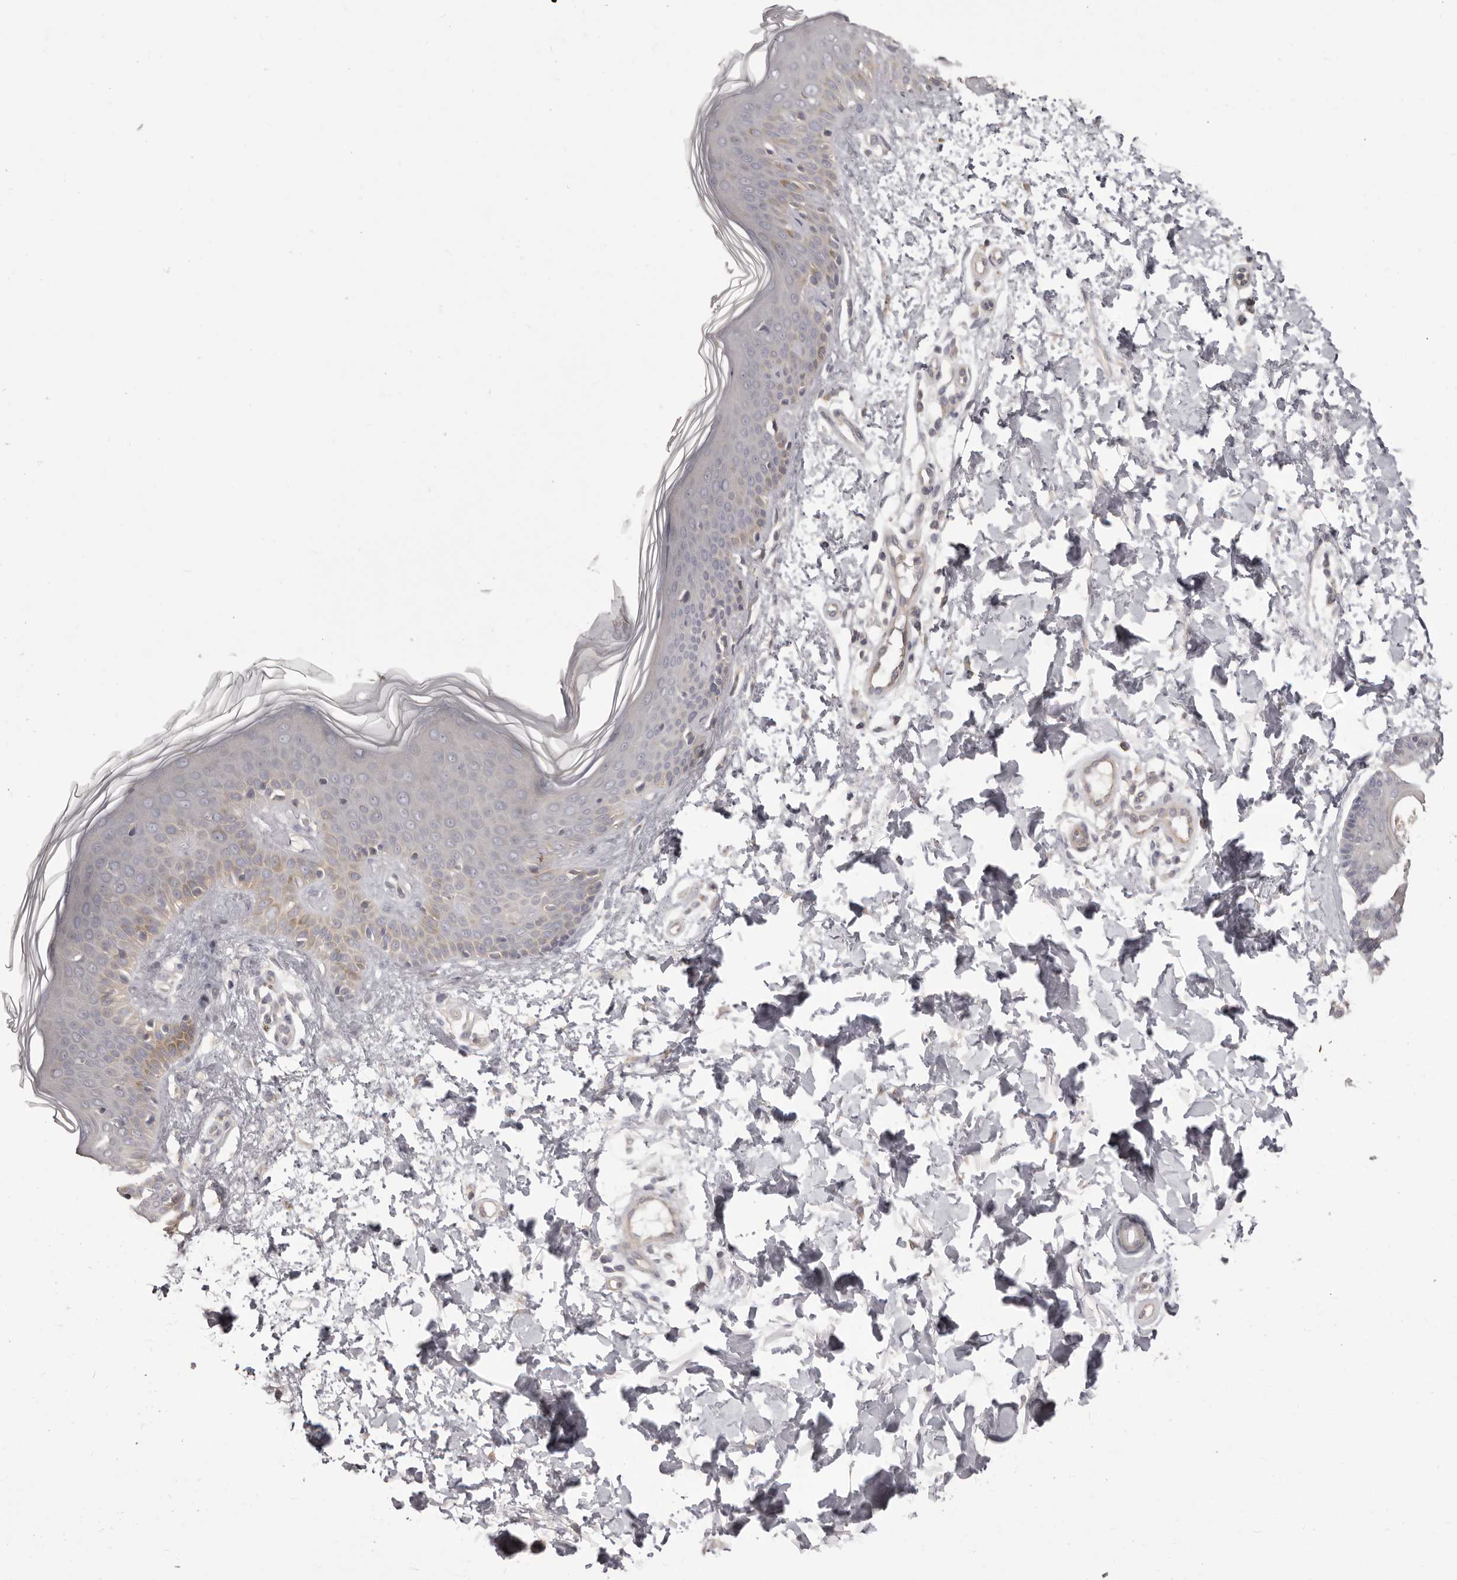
{"staining": {"intensity": "negative", "quantity": "none", "location": "none"}, "tissue": "skin", "cell_type": "Fibroblasts", "image_type": "normal", "snomed": [{"axis": "morphology", "description": "Normal tissue, NOS"}, {"axis": "topography", "description": "Skin"}], "caption": "A micrograph of skin stained for a protein demonstrates no brown staining in fibroblasts.", "gene": "HRH1", "patient": {"sex": "male", "age": 37}}